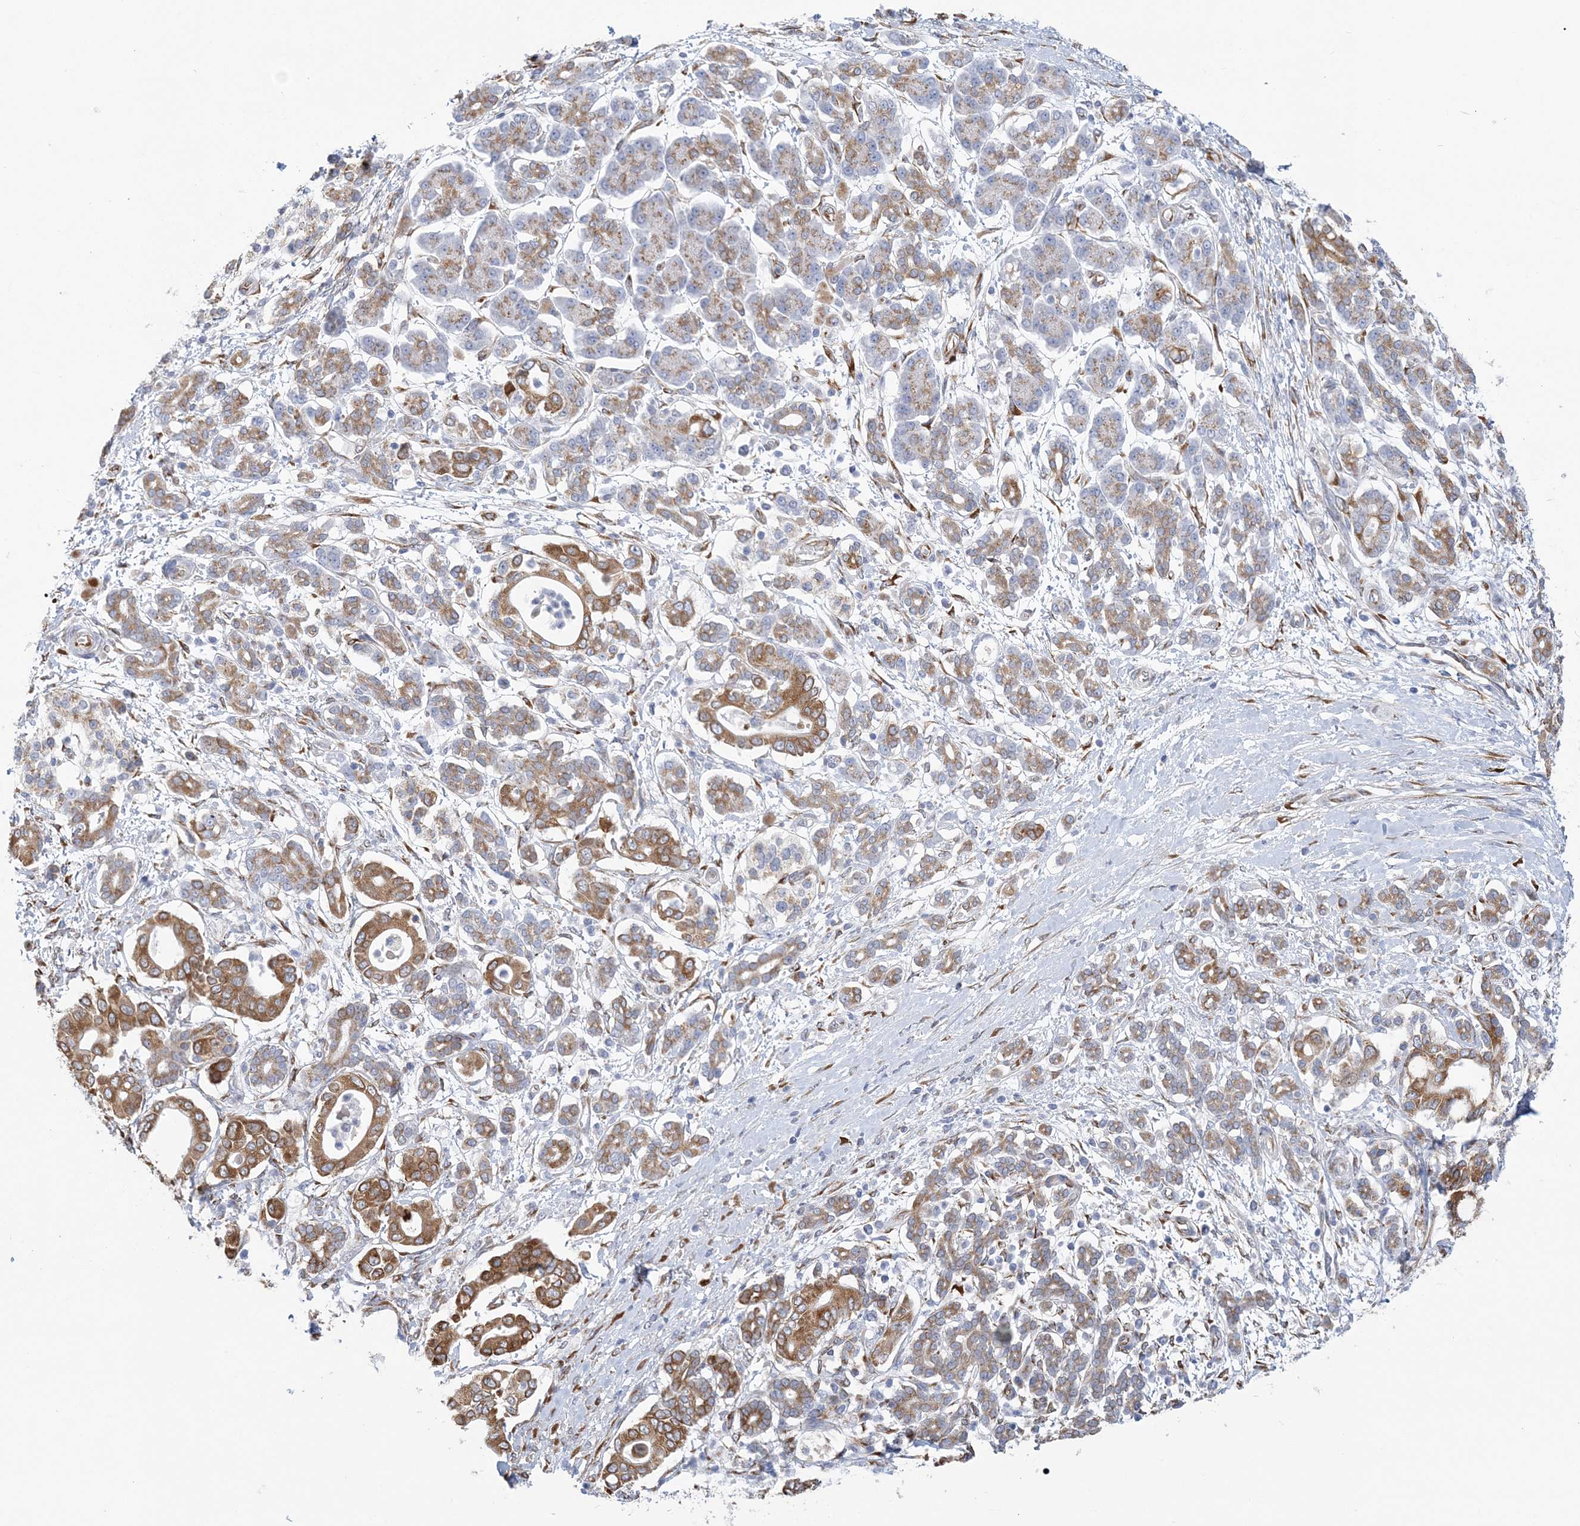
{"staining": {"intensity": "moderate", "quantity": ">75%", "location": "cytoplasmic/membranous"}, "tissue": "pancreatic cancer", "cell_type": "Tumor cells", "image_type": "cancer", "snomed": [{"axis": "morphology", "description": "Adenocarcinoma, NOS"}, {"axis": "topography", "description": "Pancreas"}], "caption": "Moderate cytoplasmic/membranous expression is appreciated in about >75% of tumor cells in adenocarcinoma (pancreatic).", "gene": "PLEKHG4B", "patient": {"sex": "male", "age": 68}}